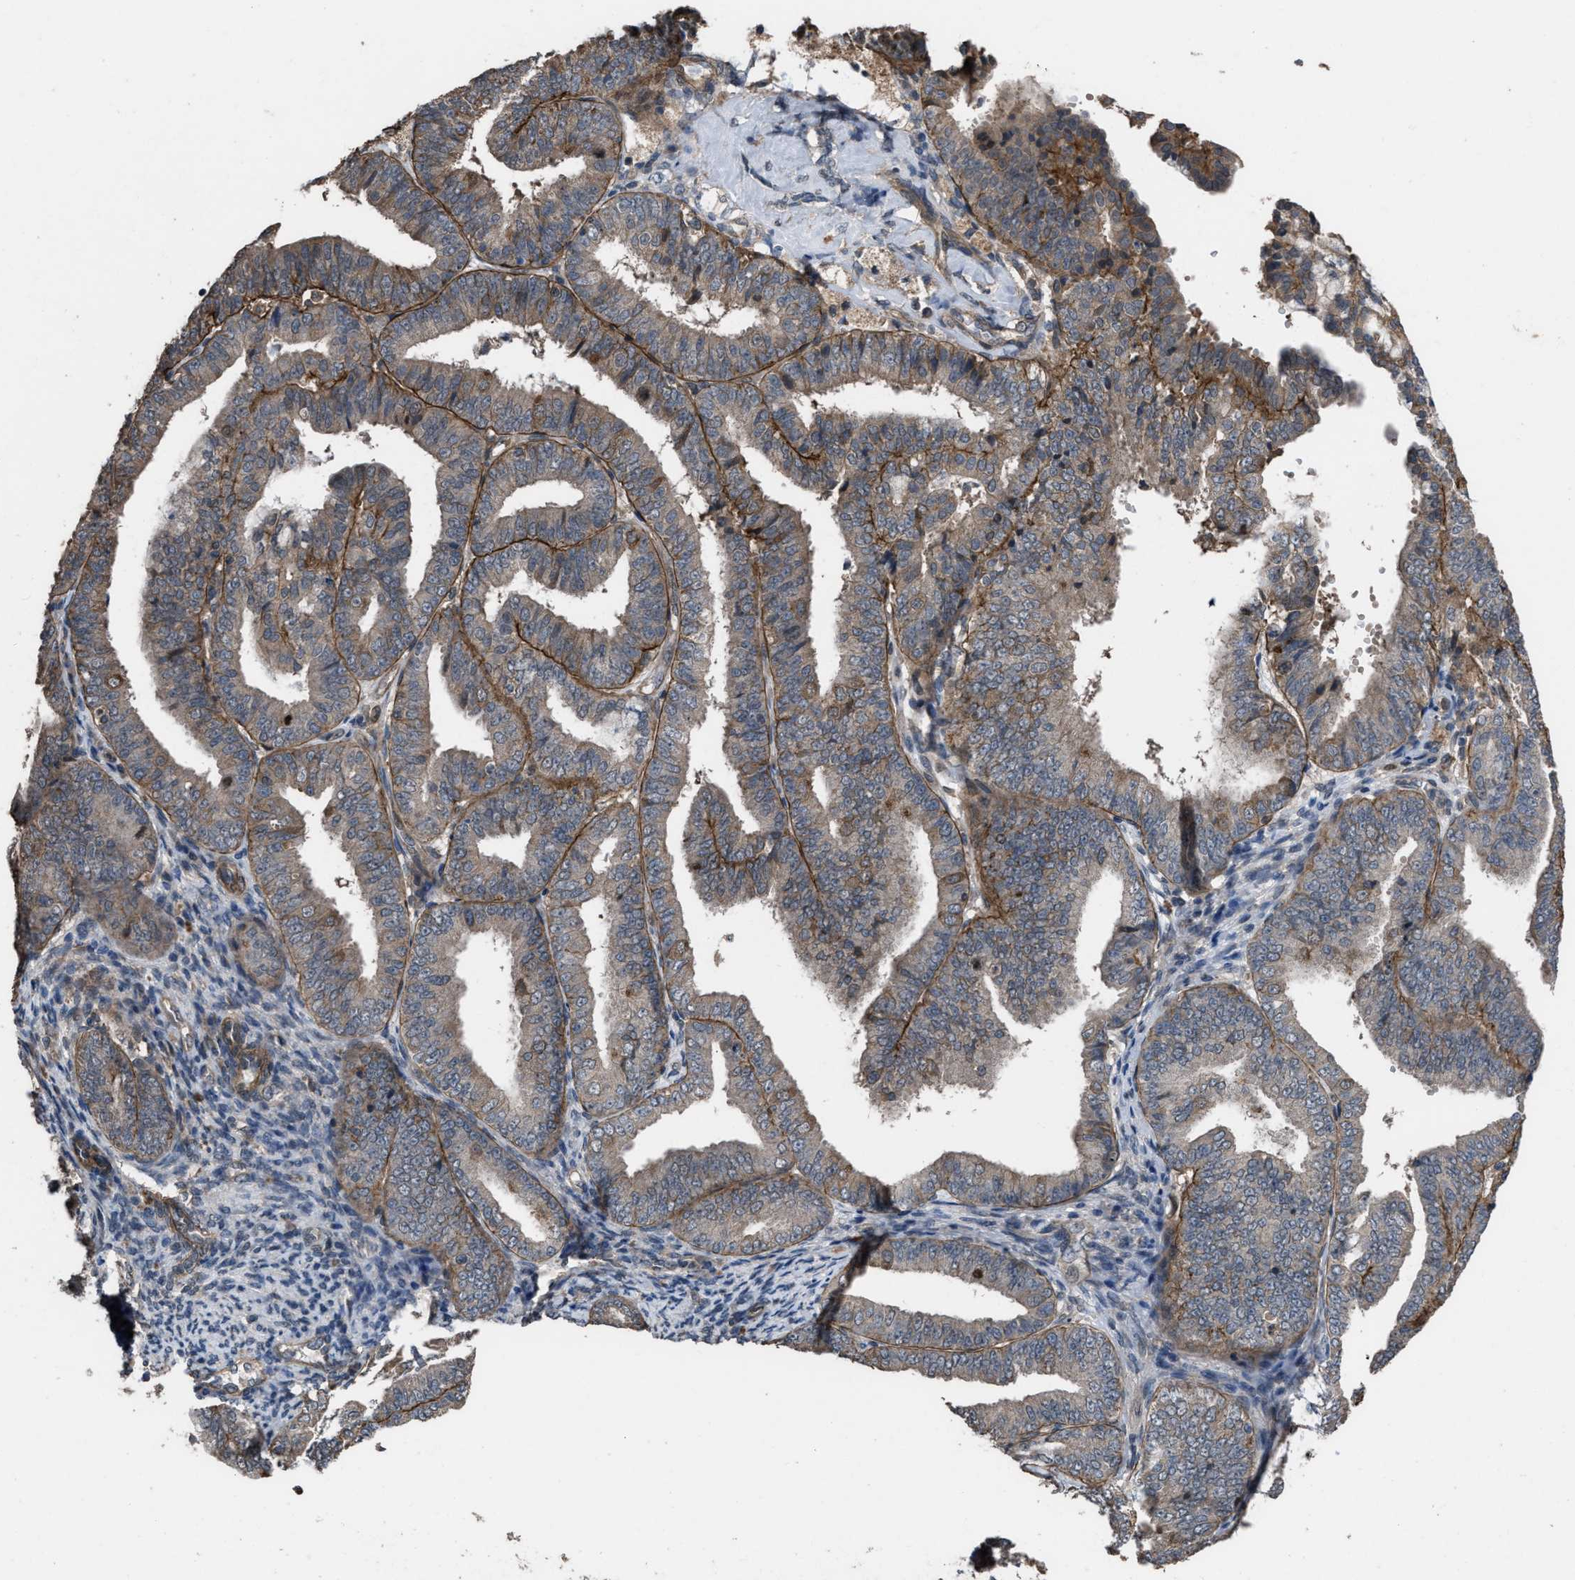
{"staining": {"intensity": "weak", "quantity": ">75%", "location": "cytoplasmic/membranous"}, "tissue": "endometrial cancer", "cell_type": "Tumor cells", "image_type": "cancer", "snomed": [{"axis": "morphology", "description": "Adenocarcinoma, NOS"}, {"axis": "topography", "description": "Endometrium"}], "caption": "Protein staining of endometrial adenocarcinoma tissue demonstrates weak cytoplasmic/membranous positivity in approximately >75% of tumor cells. The staining was performed using DAB (3,3'-diaminobenzidine) to visualize the protein expression in brown, while the nuclei were stained in blue with hematoxylin (Magnification: 20x).", "gene": "UTRN", "patient": {"sex": "female", "age": 63}}